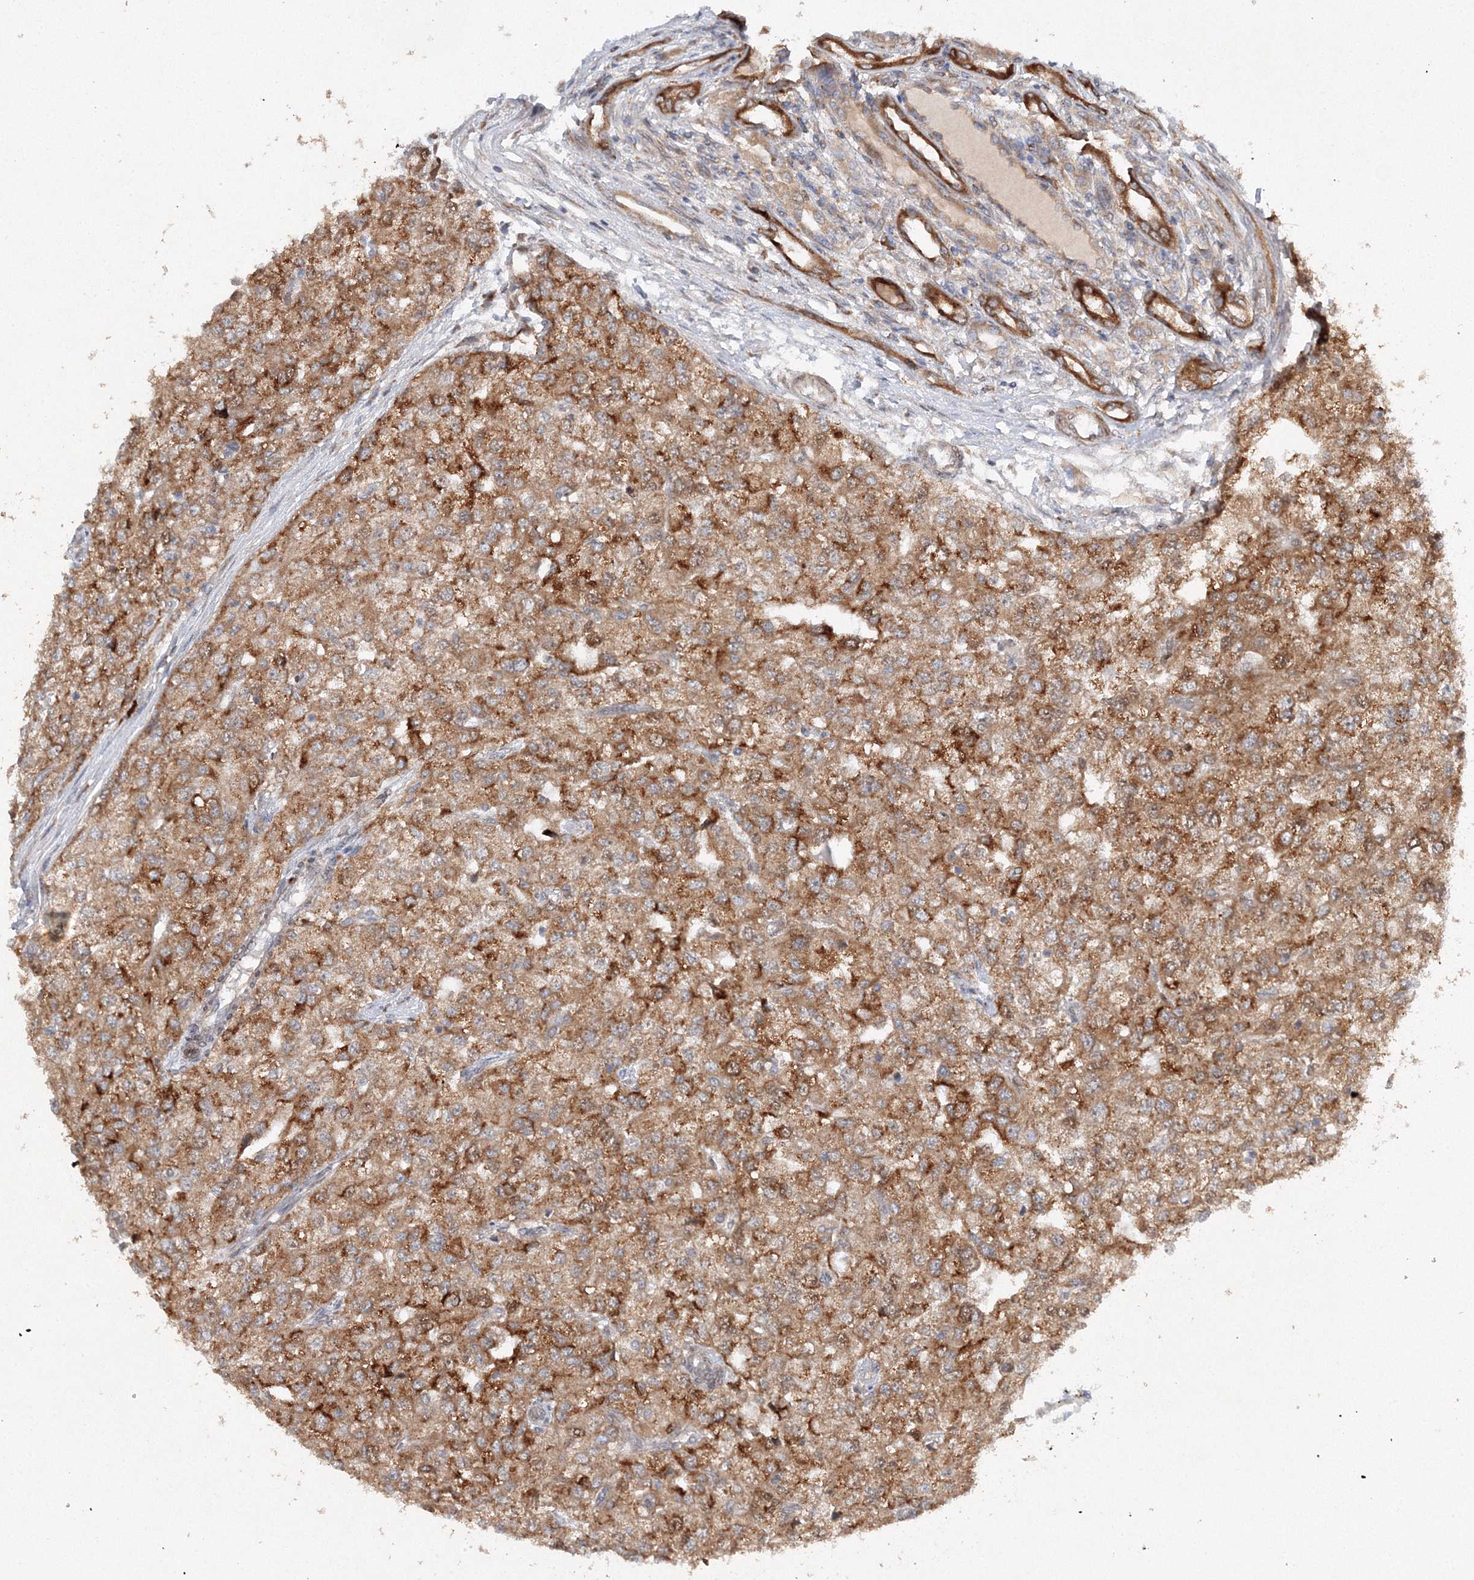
{"staining": {"intensity": "moderate", "quantity": ">75%", "location": "cytoplasmic/membranous"}, "tissue": "renal cancer", "cell_type": "Tumor cells", "image_type": "cancer", "snomed": [{"axis": "morphology", "description": "Adenocarcinoma, NOS"}, {"axis": "topography", "description": "Kidney"}], "caption": "Immunohistochemistry (IHC) of human renal cancer shows medium levels of moderate cytoplasmic/membranous staining in approximately >75% of tumor cells.", "gene": "SLC36A1", "patient": {"sex": "female", "age": 54}}